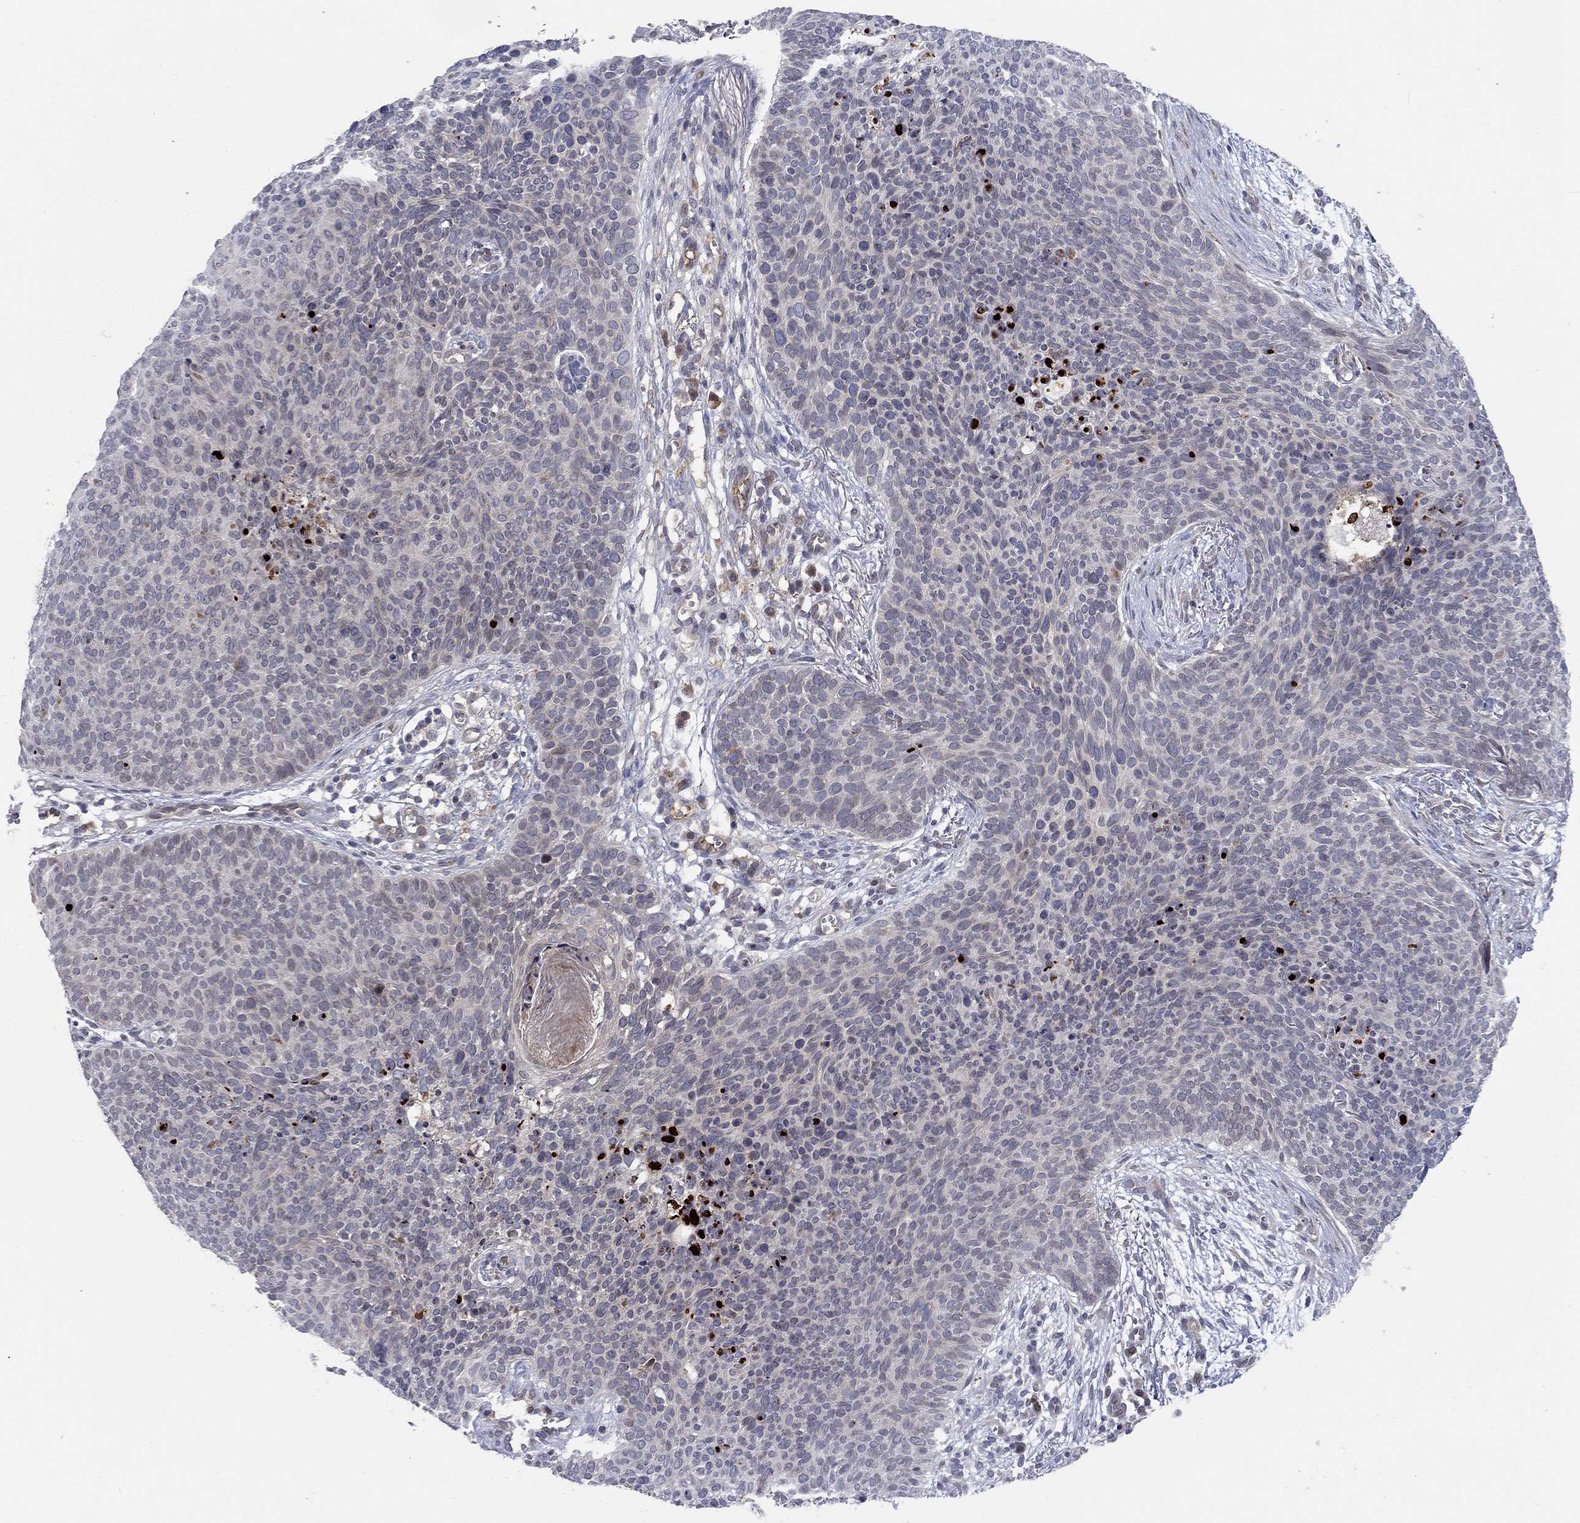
{"staining": {"intensity": "negative", "quantity": "none", "location": "none"}, "tissue": "skin cancer", "cell_type": "Tumor cells", "image_type": "cancer", "snomed": [{"axis": "morphology", "description": "Basal cell carcinoma"}, {"axis": "topography", "description": "Skin"}], "caption": "Immunohistochemistry histopathology image of neoplastic tissue: human skin cancer stained with DAB (3,3'-diaminobenzidine) displays no significant protein expression in tumor cells.", "gene": "CETN3", "patient": {"sex": "male", "age": 64}}